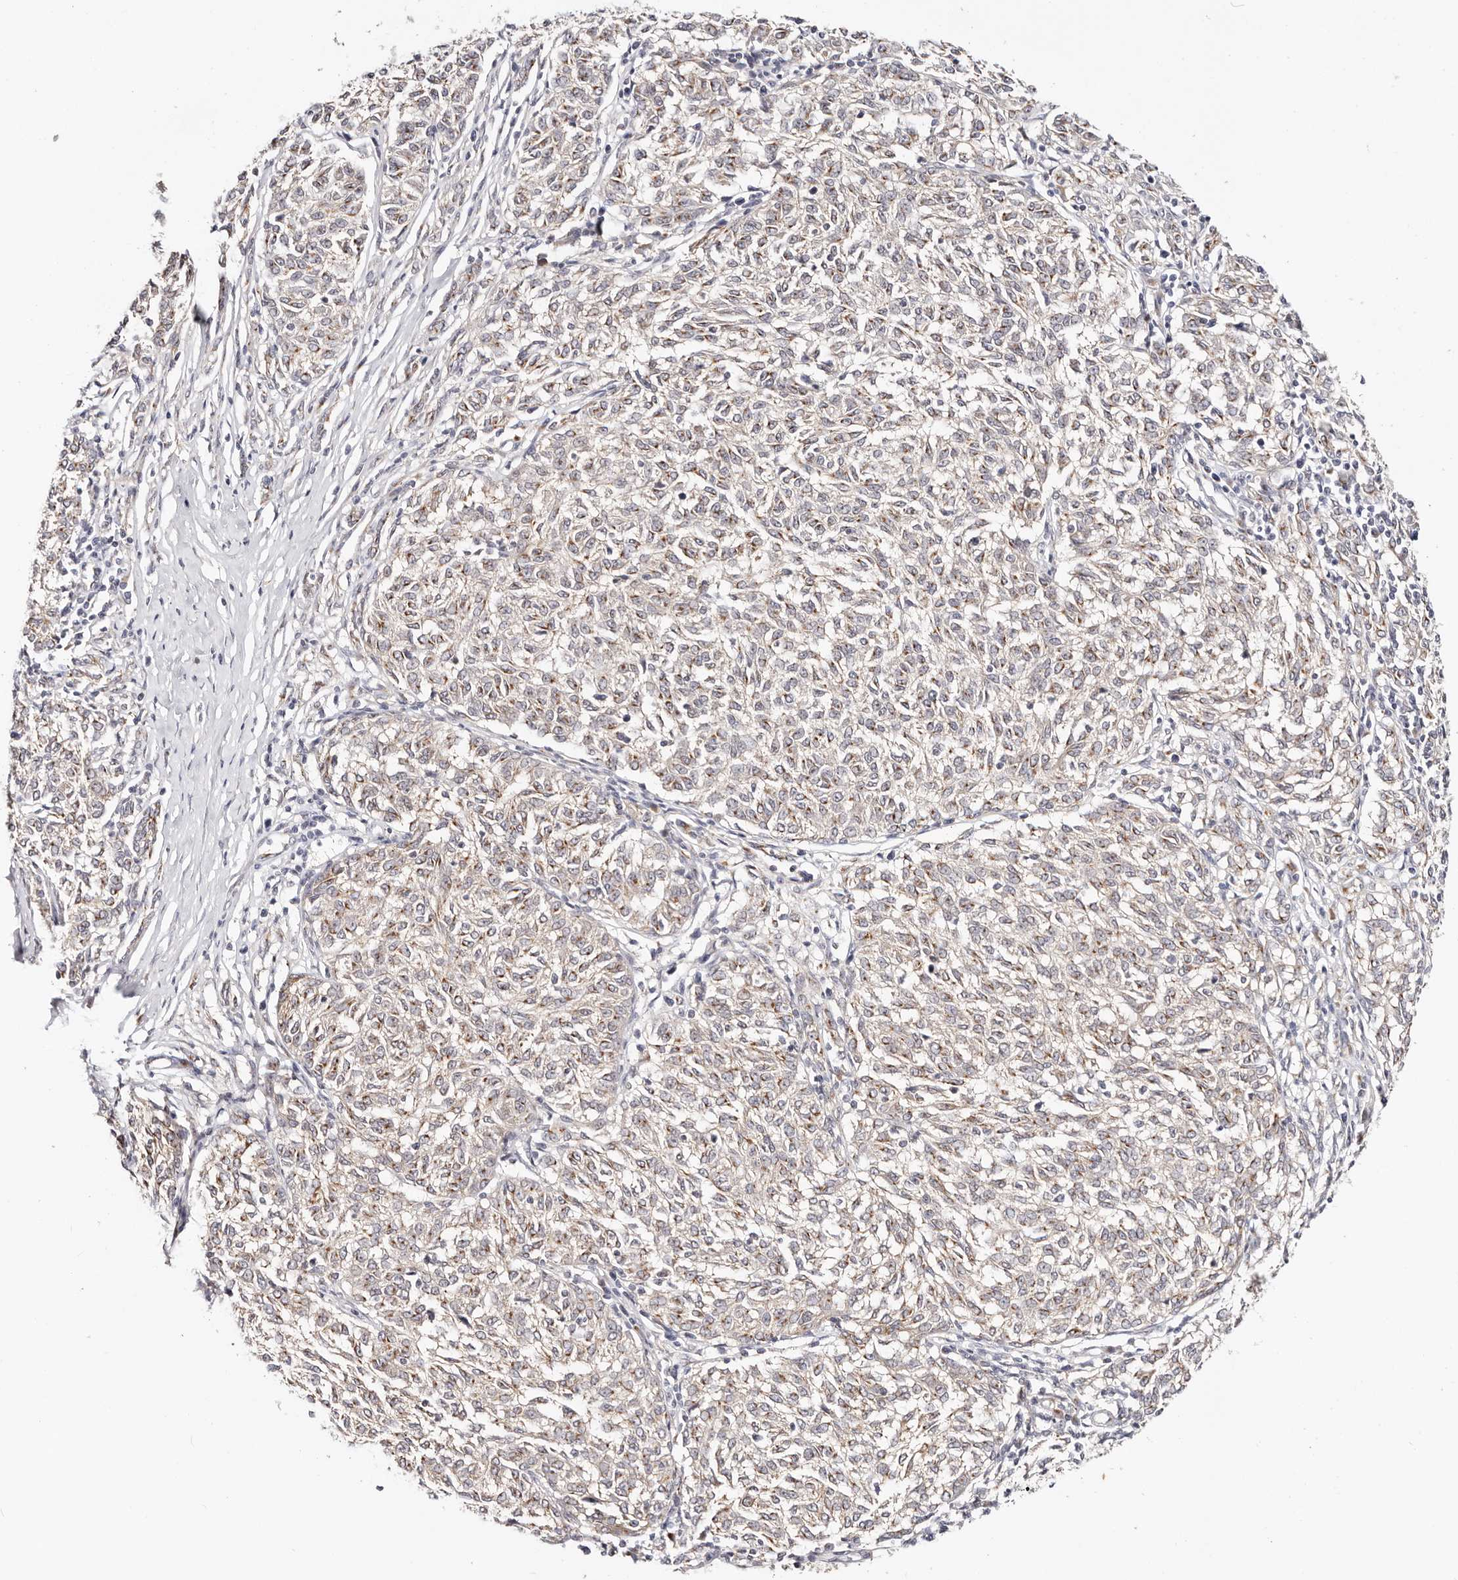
{"staining": {"intensity": "moderate", "quantity": ">75%", "location": "cytoplasmic/membranous"}, "tissue": "melanoma", "cell_type": "Tumor cells", "image_type": "cancer", "snomed": [{"axis": "morphology", "description": "Malignant melanoma, NOS"}, {"axis": "topography", "description": "Skin"}], "caption": "Immunohistochemistry (IHC) micrograph of neoplastic tissue: human melanoma stained using immunohistochemistry demonstrates medium levels of moderate protein expression localized specifically in the cytoplasmic/membranous of tumor cells, appearing as a cytoplasmic/membranous brown color.", "gene": "VIPAS39", "patient": {"sex": "female", "age": 72}}